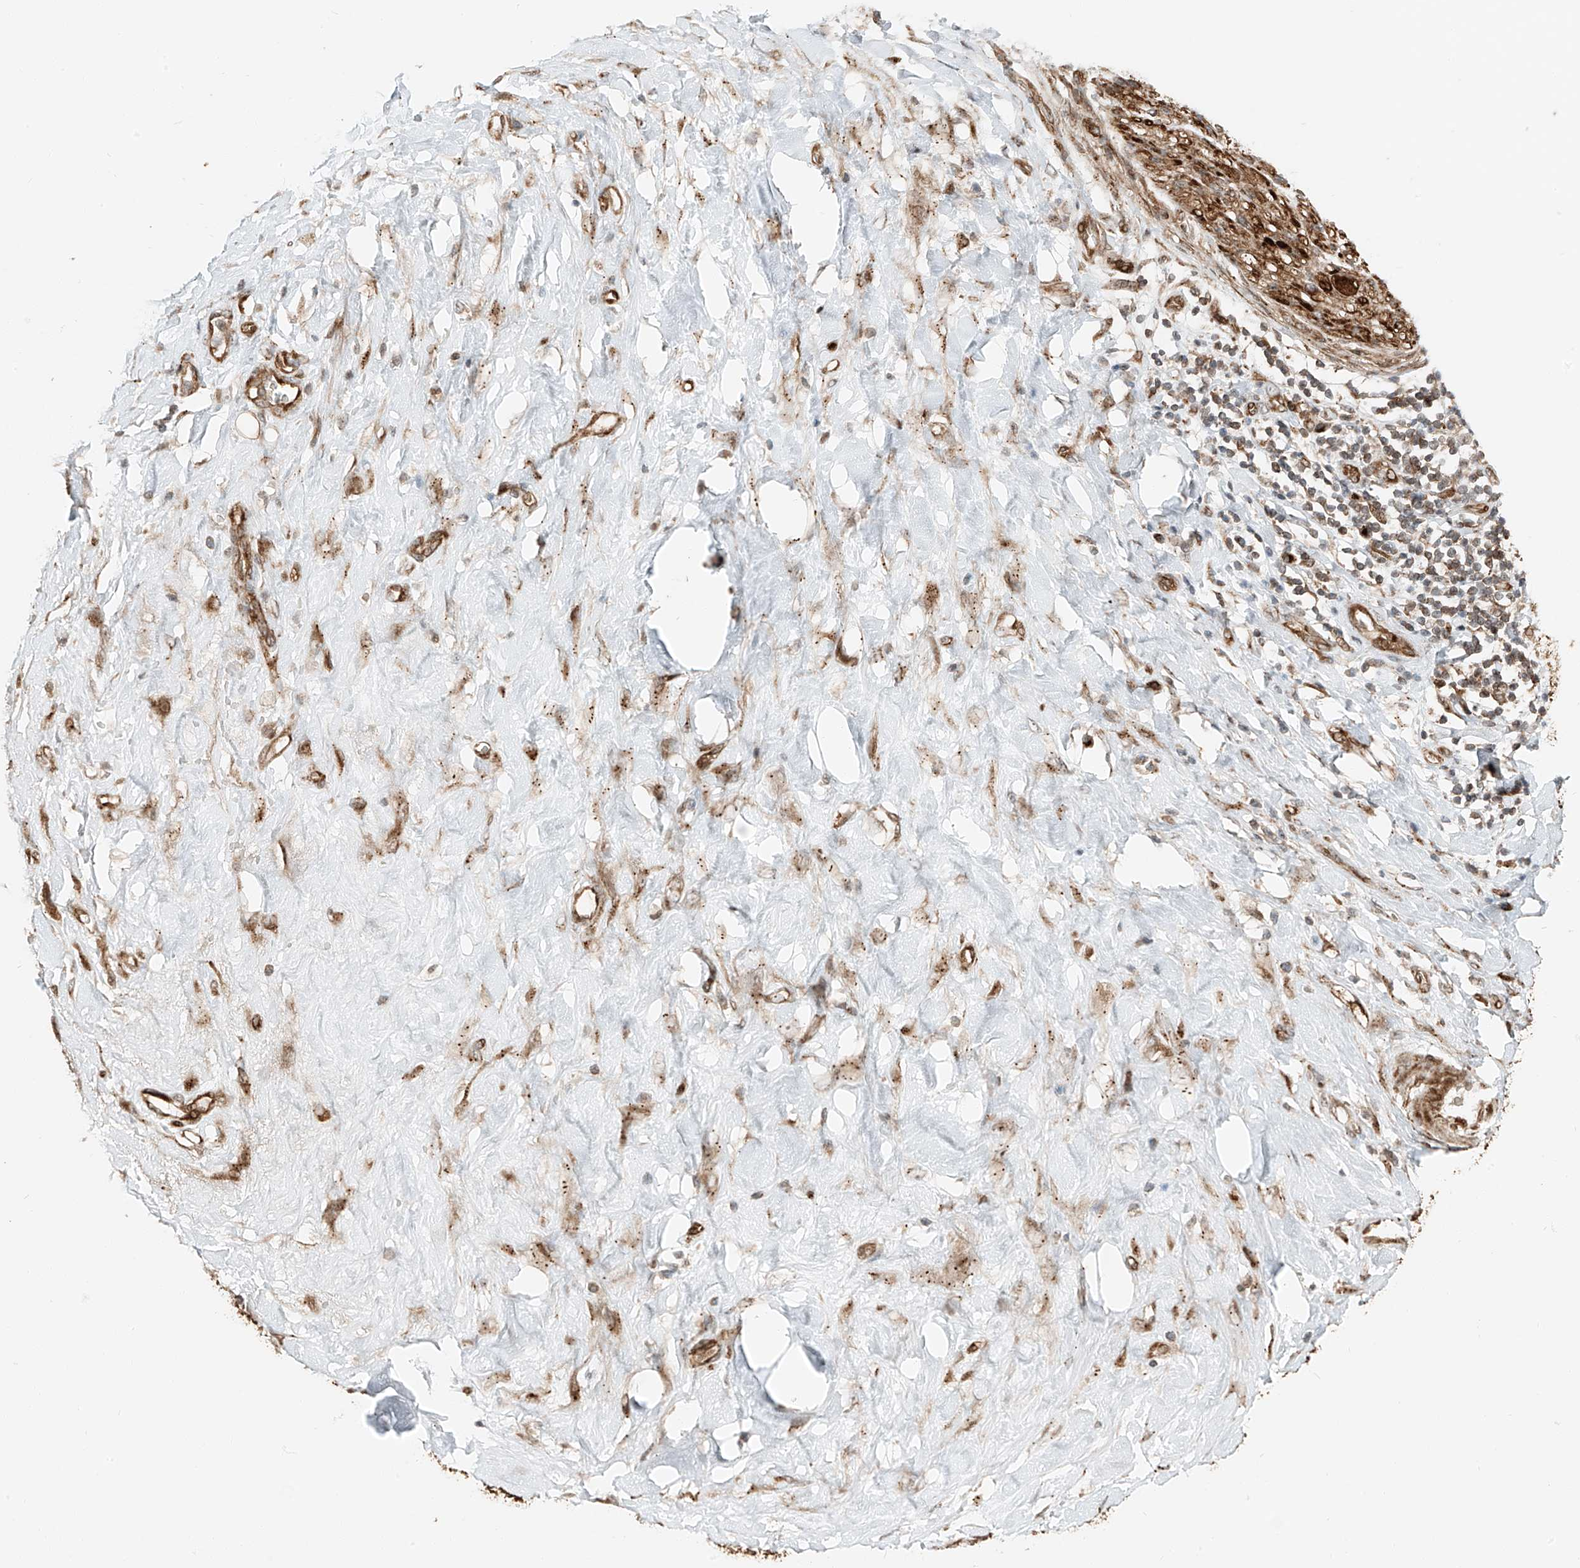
{"staining": {"intensity": "moderate", "quantity": ">75%", "location": "cytoplasmic/membranous"}, "tissue": "soft tissue", "cell_type": "Fibroblasts", "image_type": "normal", "snomed": [{"axis": "morphology", "description": "Normal tissue, NOS"}, {"axis": "morphology", "description": "Adenocarcinoma, NOS"}, {"axis": "topography", "description": "Pancreas"}, {"axis": "topography", "description": "Peripheral nerve tissue"}], "caption": "Protein expression analysis of benign human soft tissue reveals moderate cytoplasmic/membranous expression in about >75% of fibroblasts. Nuclei are stained in blue.", "gene": "USP48", "patient": {"sex": "male", "age": 59}}